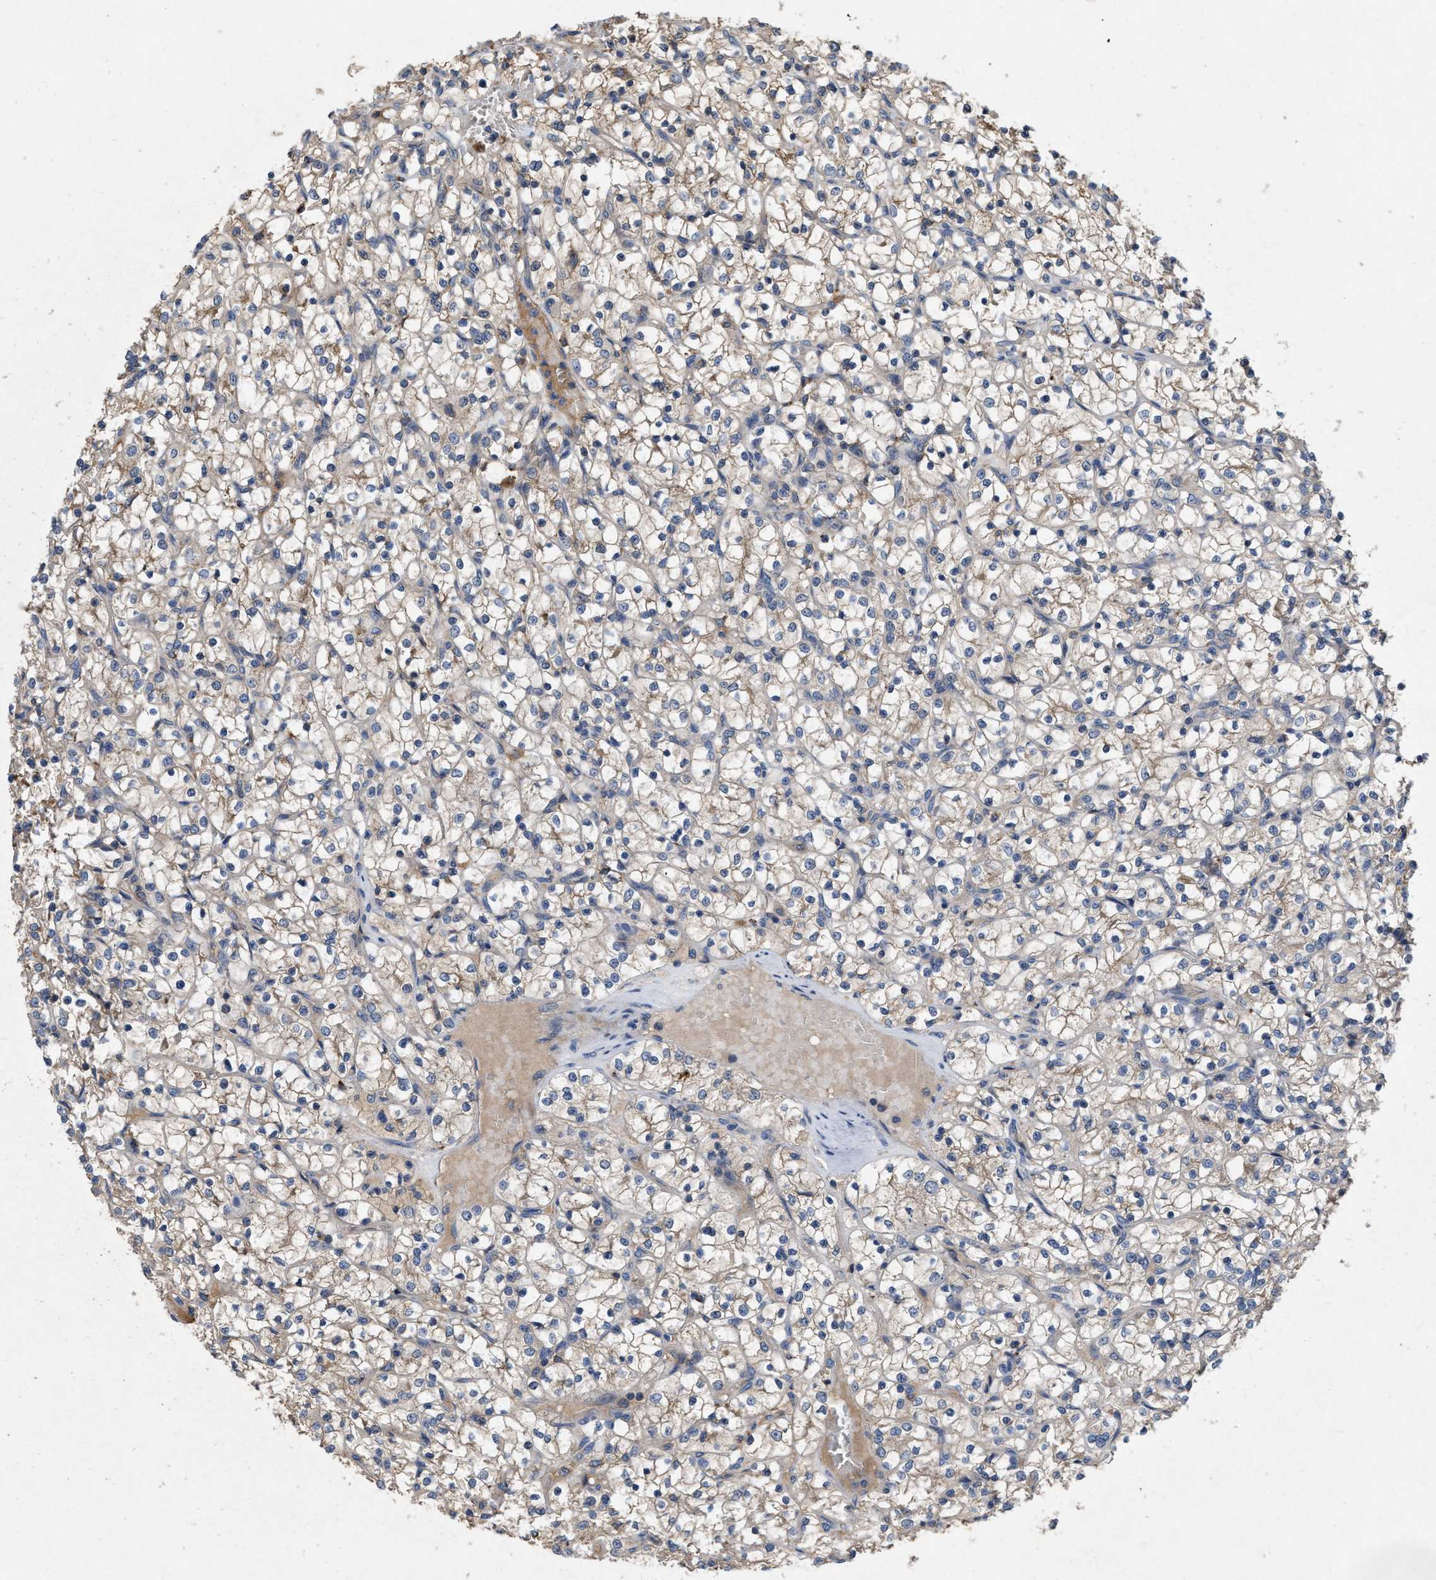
{"staining": {"intensity": "weak", "quantity": "<25%", "location": "cytoplasmic/membranous"}, "tissue": "renal cancer", "cell_type": "Tumor cells", "image_type": "cancer", "snomed": [{"axis": "morphology", "description": "Adenocarcinoma, NOS"}, {"axis": "topography", "description": "Kidney"}], "caption": "The IHC histopathology image has no significant staining in tumor cells of adenocarcinoma (renal) tissue.", "gene": "LPAR2", "patient": {"sex": "female", "age": 69}}